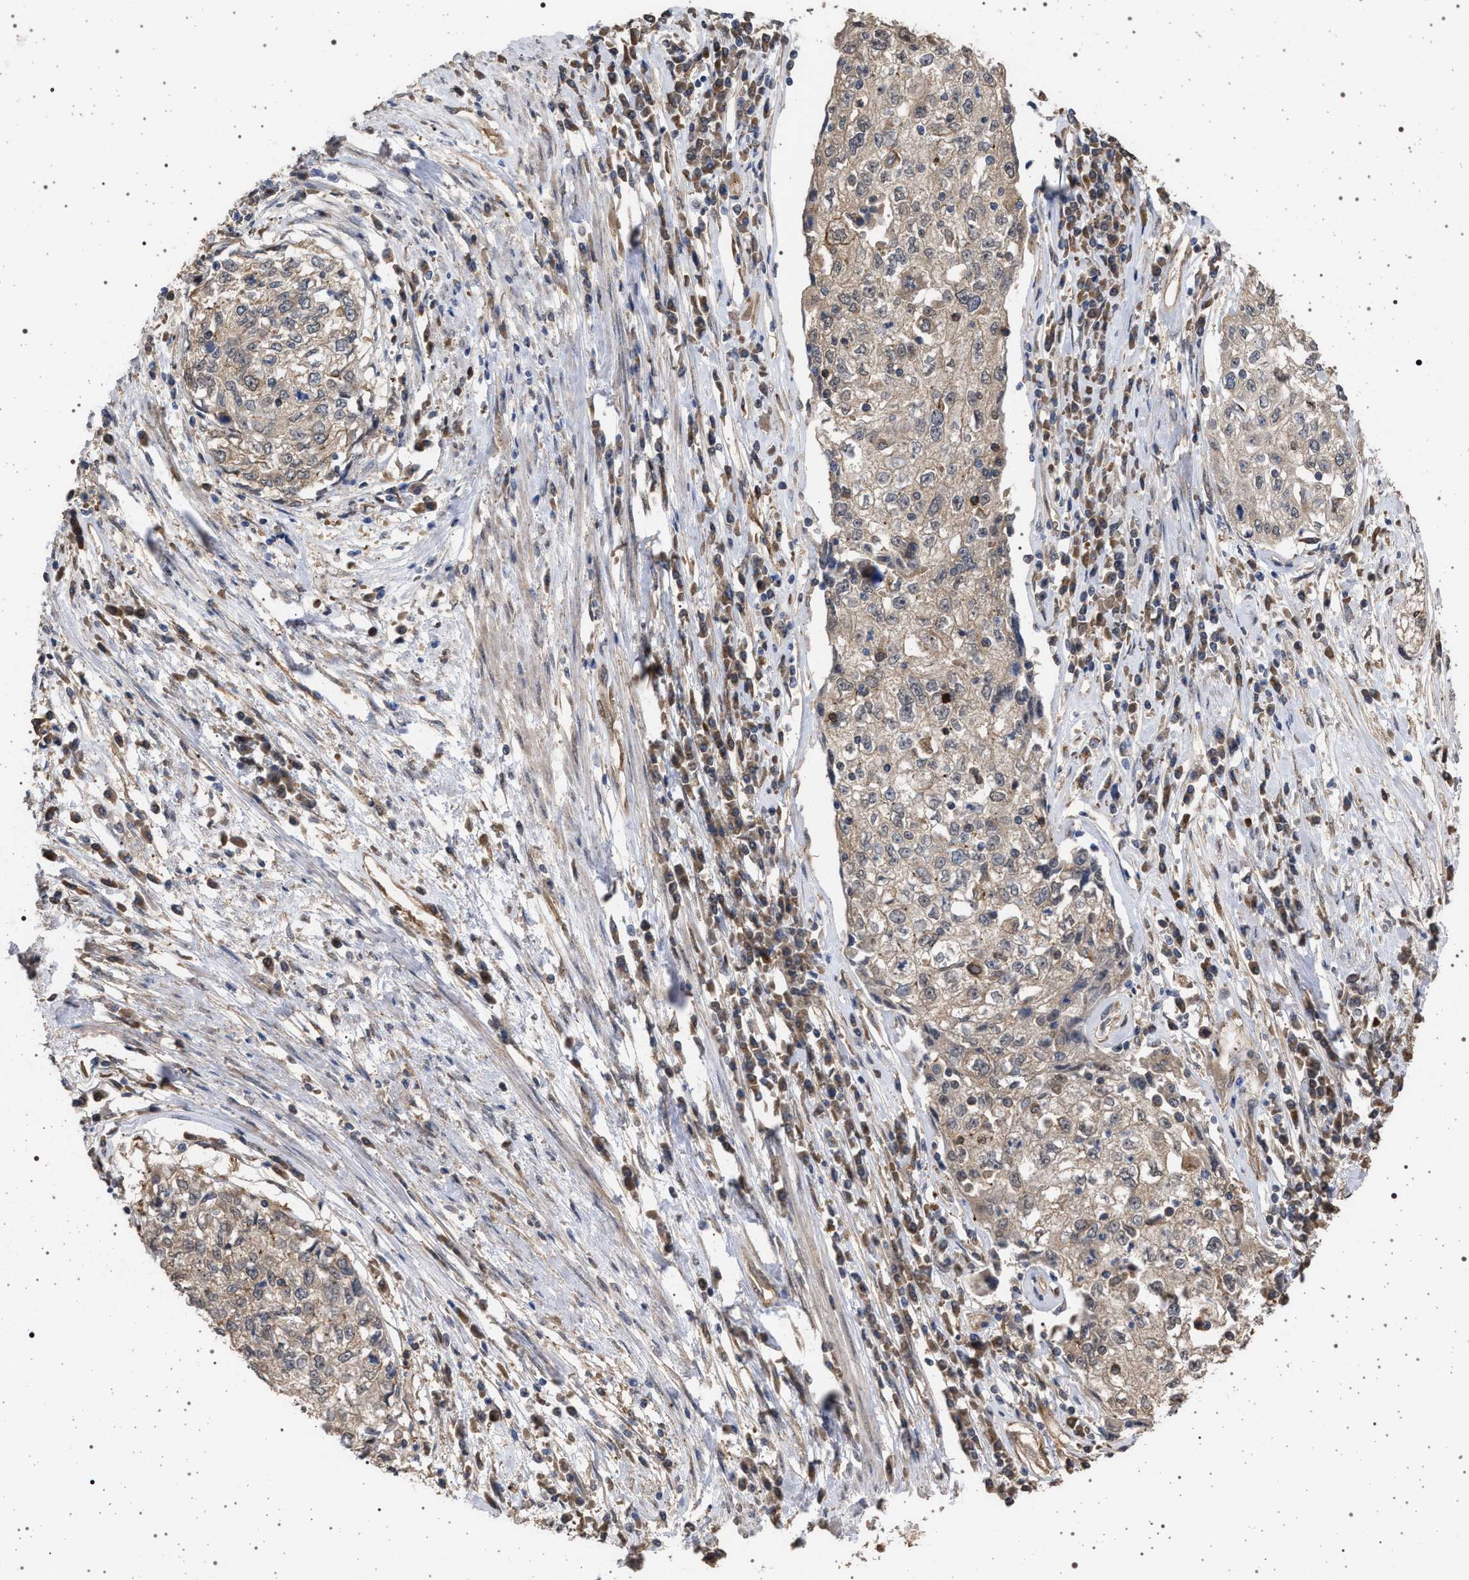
{"staining": {"intensity": "weak", "quantity": ">75%", "location": "cytoplasmic/membranous"}, "tissue": "cervical cancer", "cell_type": "Tumor cells", "image_type": "cancer", "snomed": [{"axis": "morphology", "description": "Squamous cell carcinoma, NOS"}, {"axis": "topography", "description": "Cervix"}], "caption": "Immunohistochemistry staining of squamous cell carcinoma (cervical), which demonstrates low levels of weak cytoplasmic/membranous positivity in about >75% of tumor cells indicating weak cytoplasmic/membranous protein positivity. The staining was performed using DAB (3,3'-diaminobenzidine) (brown) for protein detection and nuclei were counterstained in hematoxylin (blue).", "gene": "IFT20", "patient": {"sex": "female", "age": 57}}